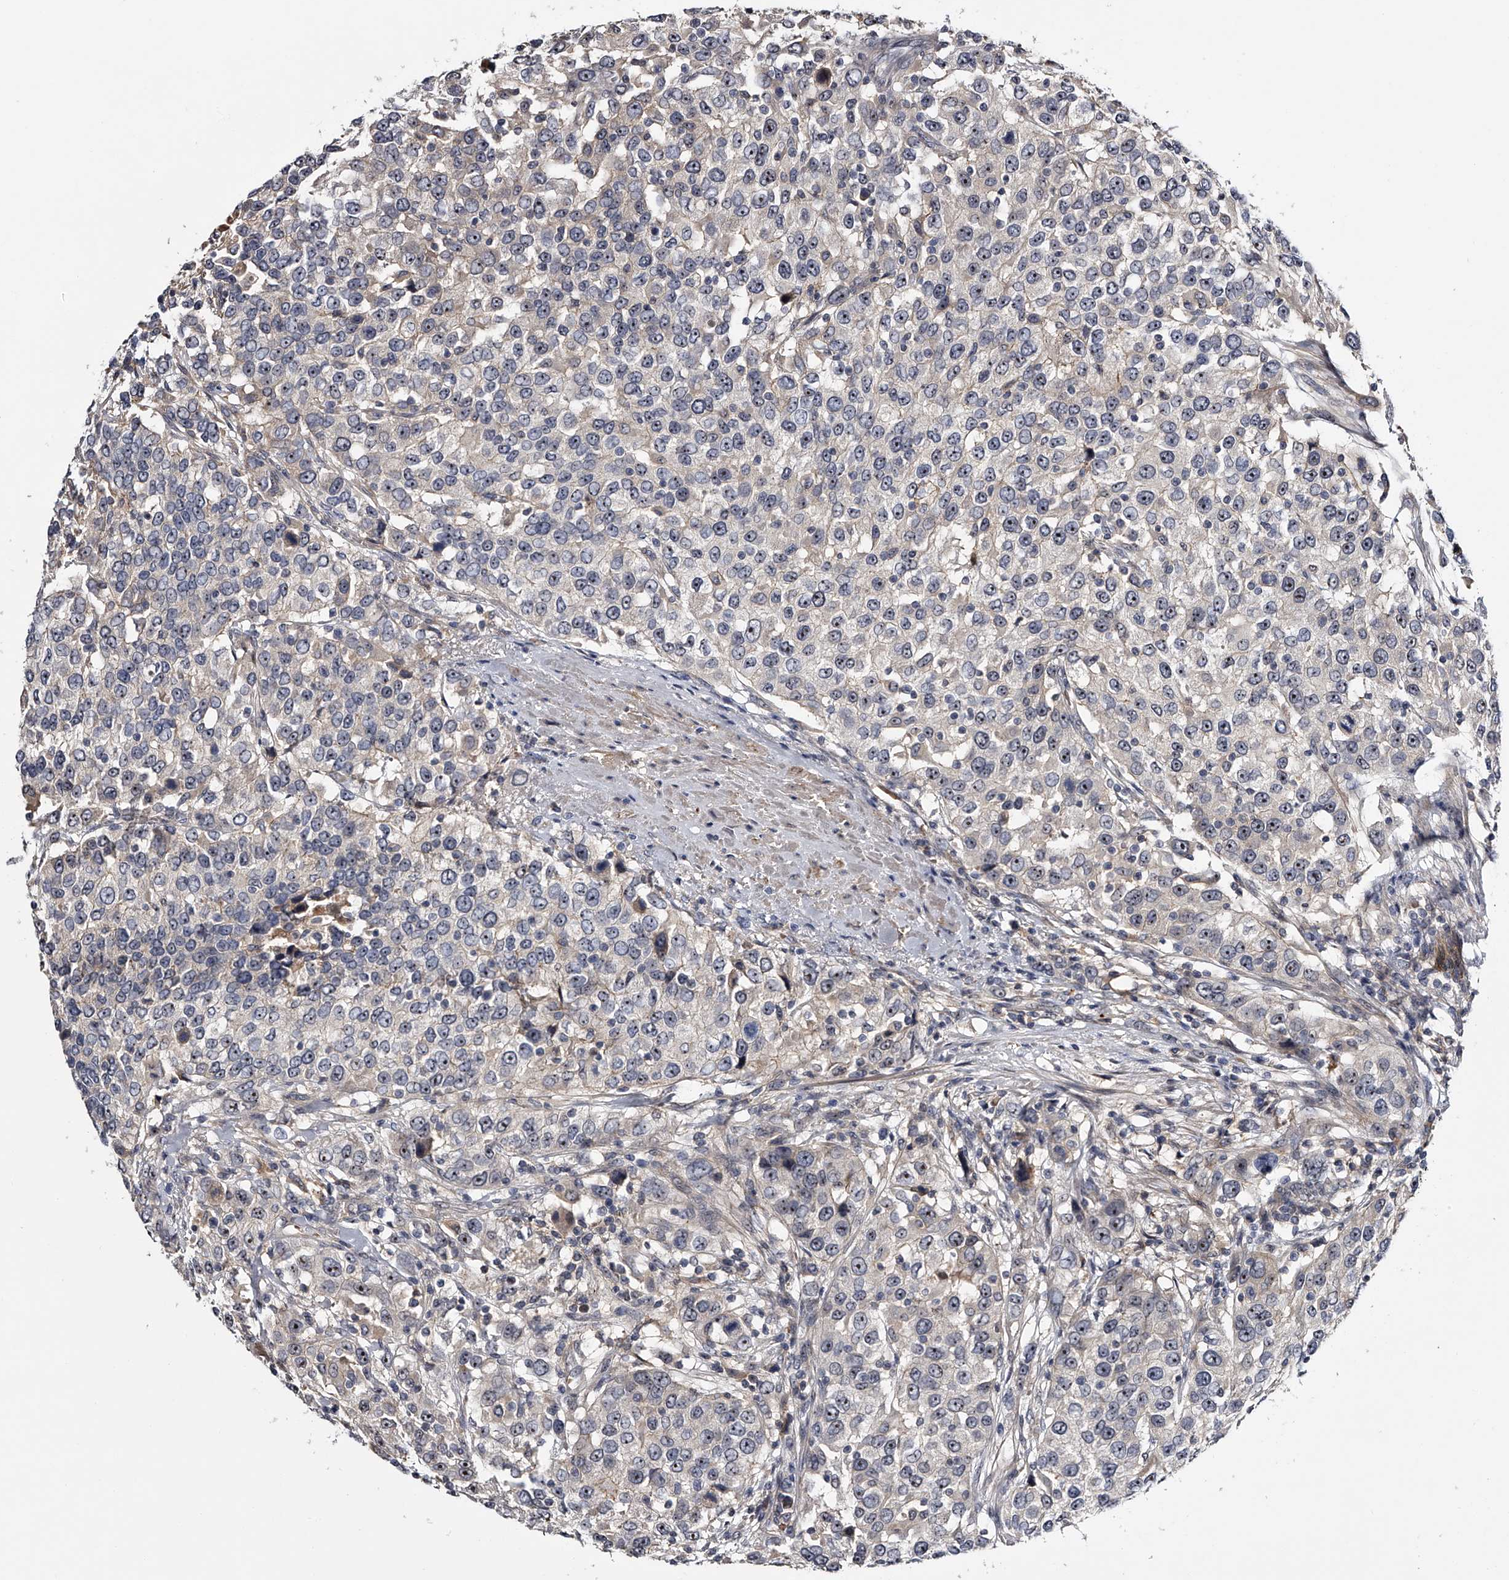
{"staining": {"intensity": "moderate", "quantity": "25%-75%", "location": "nuclear"}, "tissue": "urothelial cancer", "cell_type": "Tumor cells", "image_type": "cancer", "snomed": [{"axis": "morphology", "description": "Urothelial carcinoma, High grade"}, {"axis": "topography", "description": "Urinary bladder"}], "caption": "Brown immunohistochemical staining in urothelial cancer displays moderate nuclear staining in approximately 25%-75% of tumor cells.", "gene": "MDN1", "patient": {"sex": "female", "age": 80}}